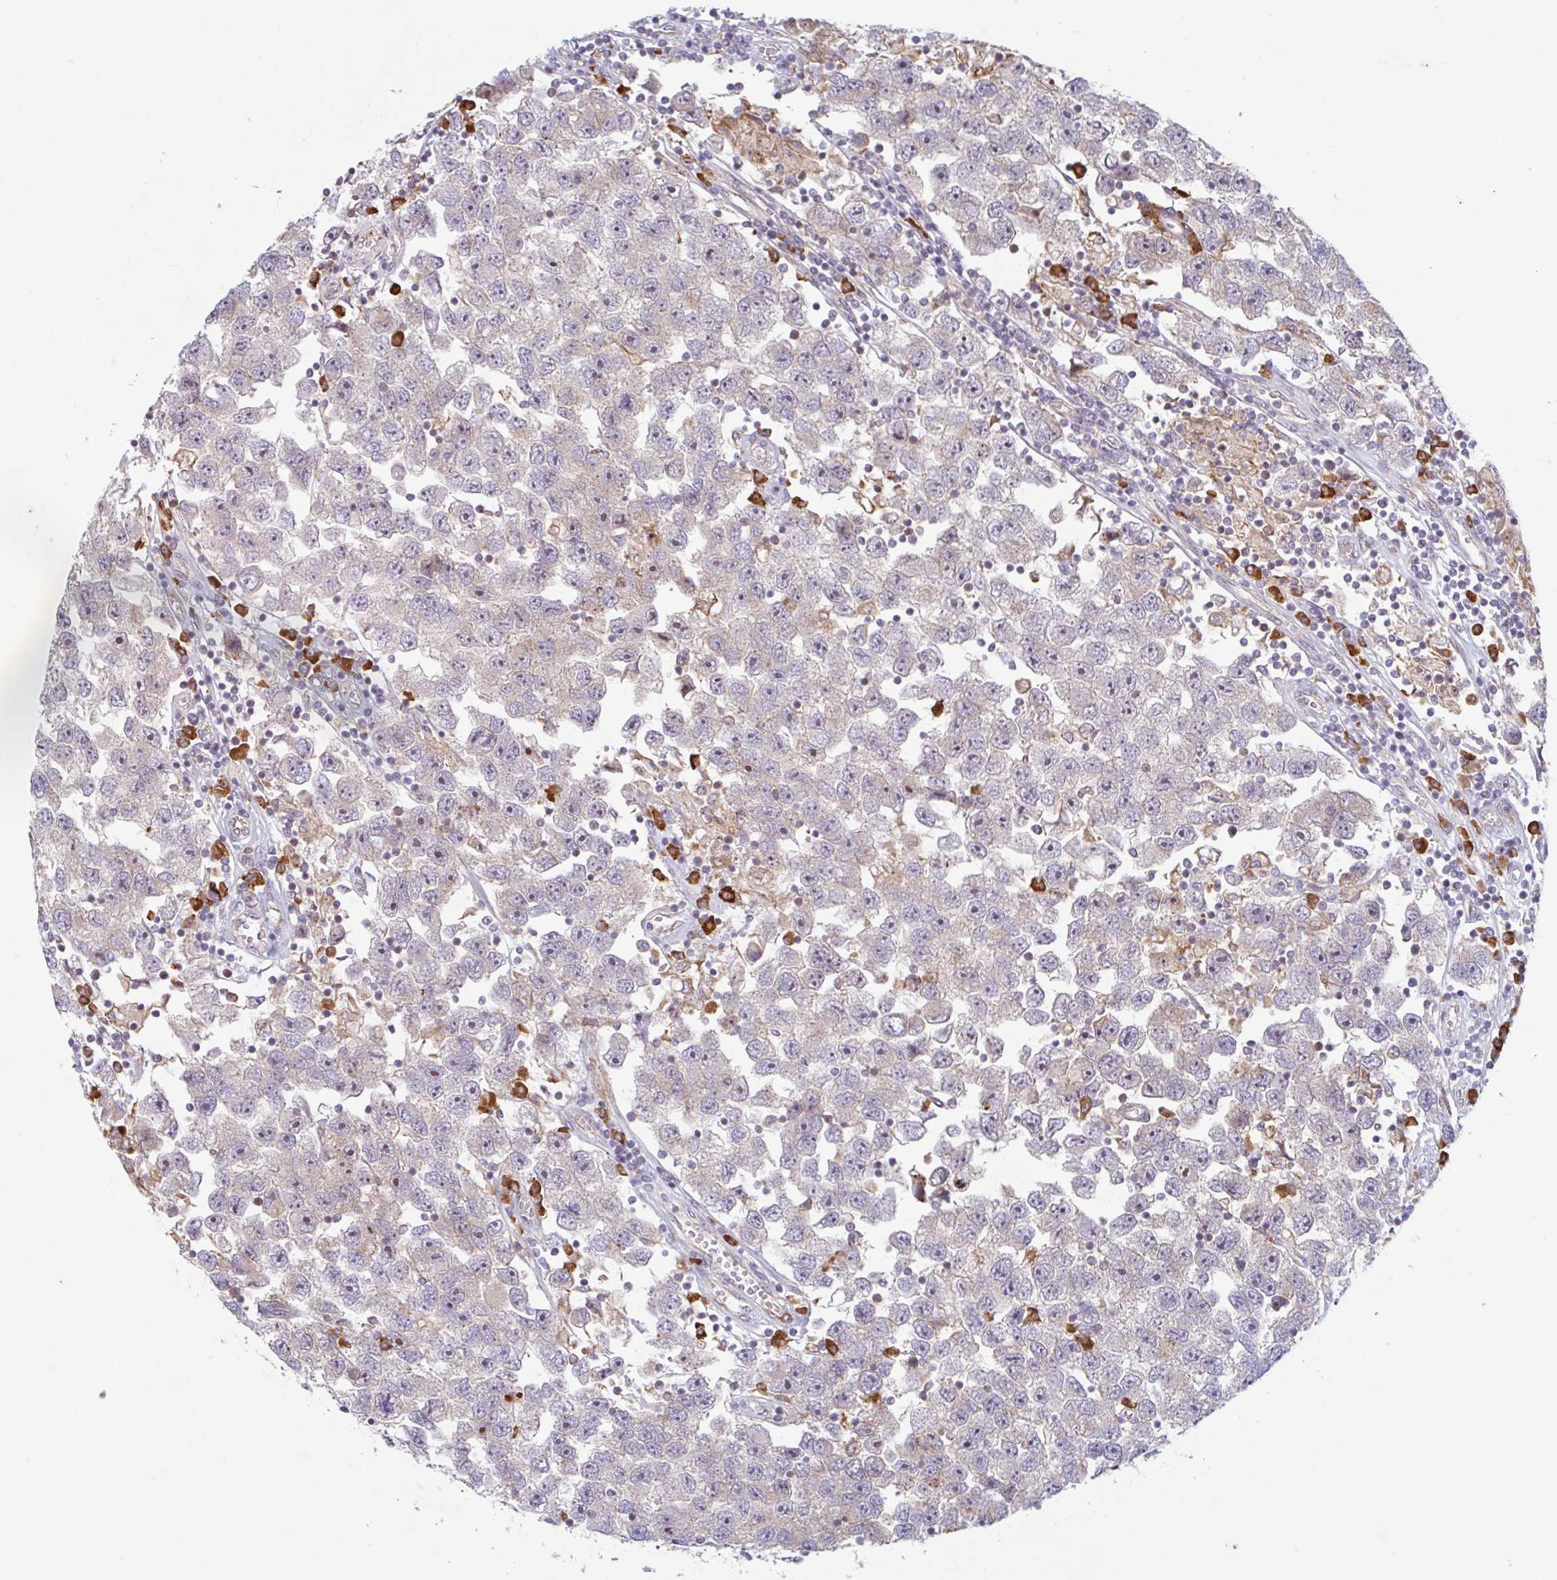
{"staining": {"intensity": "negative", "quantity": "none", "location": "none"}, "tissue": "testis cancer", "cell_type": "Tumor cells", "image_type": "cancer", "snomed": [{"axis": "morphology", "description": "Seminoma, NOS"}, {"axis": "topography", "description": "Testis"}], "caption": "High power microscopy image of an immunohistochemistry (IHC) photomicrograph of seminoma (testis), revealing no significant positivity in tumor cells.", "gene": "RIT1", "patient": {"sex": "male", "age": 26}}